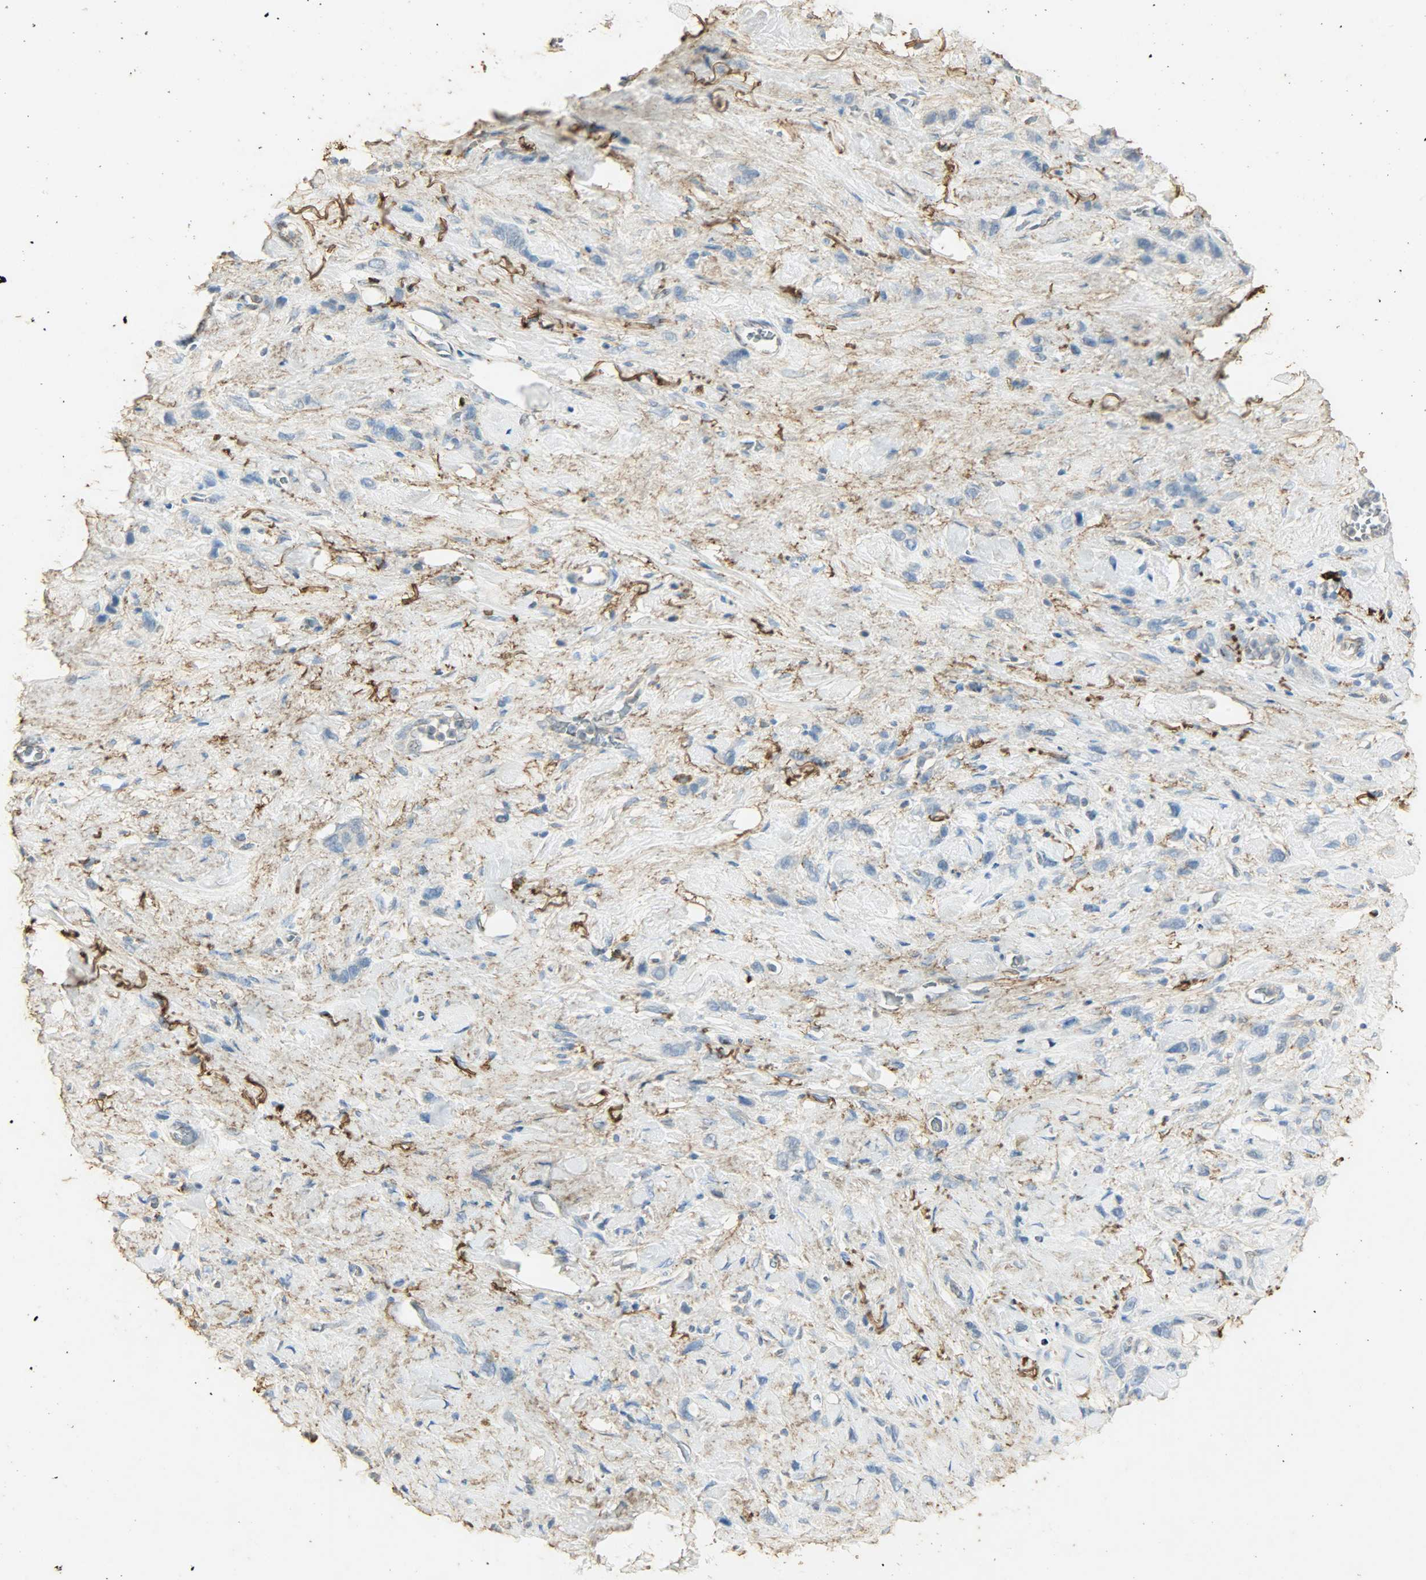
{"staining": {"intensity": "negative", "quantity": "none", "location": "none"}, "tissue": "stomach cancer", "cell_type": "Tumor cells", "image_type": "cancer", "snomed": [{"axis": "morphology", "description": "Normal tissue, NOS"}, {"axis": "morphology", "description": "Adenocarcinoma, NOS"}, {"axis": "morphology", "description": "Adenocarcinoma, High grade"}, {"axis": "topography", "description": "Stomach, upper"}, {"axis": "topography", "description": "Stomach"}], "caption": "Protein analysis of stomach cancer displays no significant positivity in tumor cells. (DAB (3,3'-diaminobenzidine) immunohistochemistry, high magnification).", "gene": "ASB9", "patient": {"sex": "female", "age": 65}}